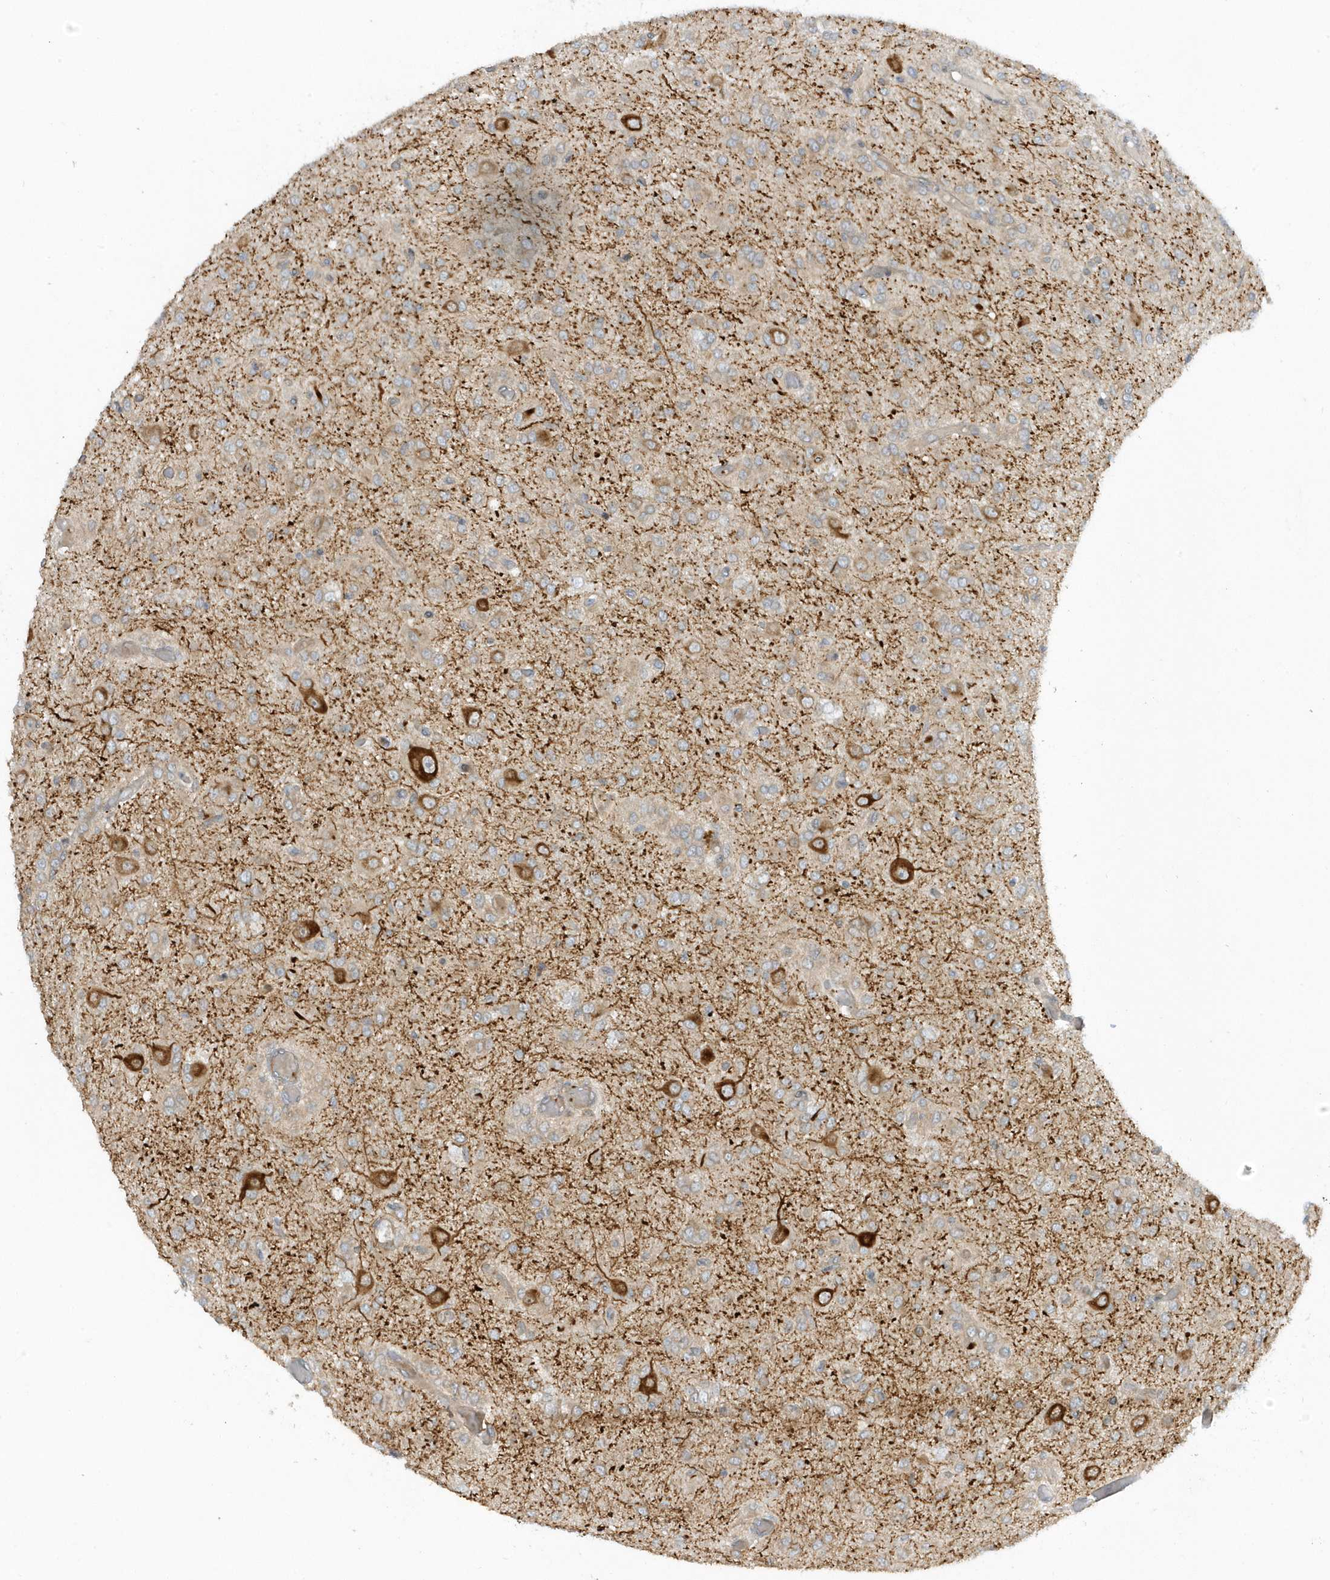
{"staining": {"intensity": "negative", "quantity": "none", "location": "none"}, "tissue": "glioma", "cell_type": "Tumor cells", "image_type": "cancer", "snomed": [{"axis": "morphology", "description": "Glioma, malignant, High grade"}, {"axis": "topography", "description": "Brain"}], "caption": "Micrograph shows no protein expression in tumor cells of glioma tissue.", "gene": "ZBTB8A", "patient": {"sex": "female", "age": 59}}